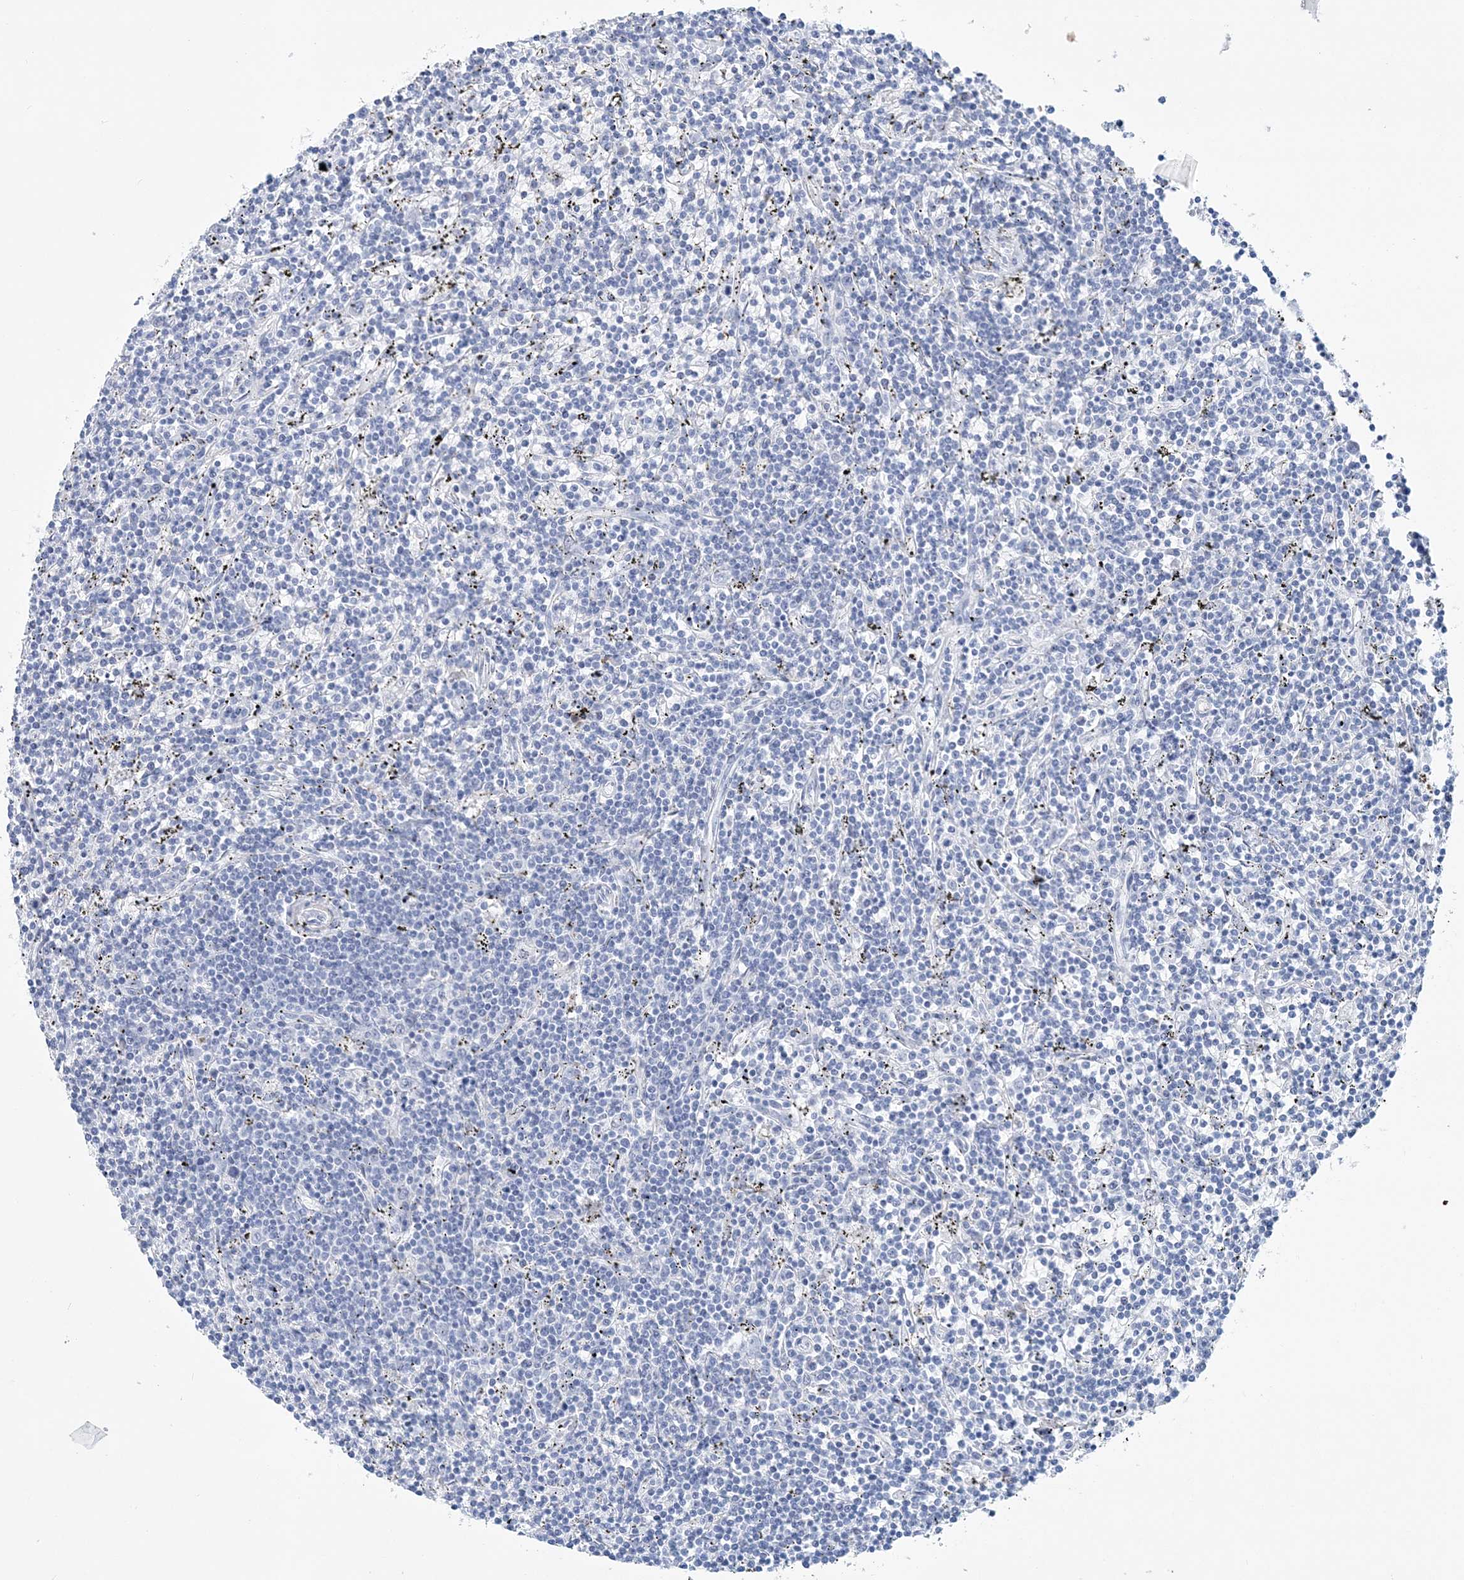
{"staining": {"intensity": "negative", "quantity": "none", "location": "none"}, "tissue": "lymphoma", "cell_type": "Tumor cells", "image_type": "cancer", "snomed": [{"axis": "morphology", "description": "Malignant lymphoma, non-Hodgkin's type, Low grade"}, {"axis": "topography", "description": "Spleen"}], "caption": "An image of human lymphoma is negative for staining in tumor cells.", "gene": "NKX6-1", "patient": {"sex": "male", "age": 76}}